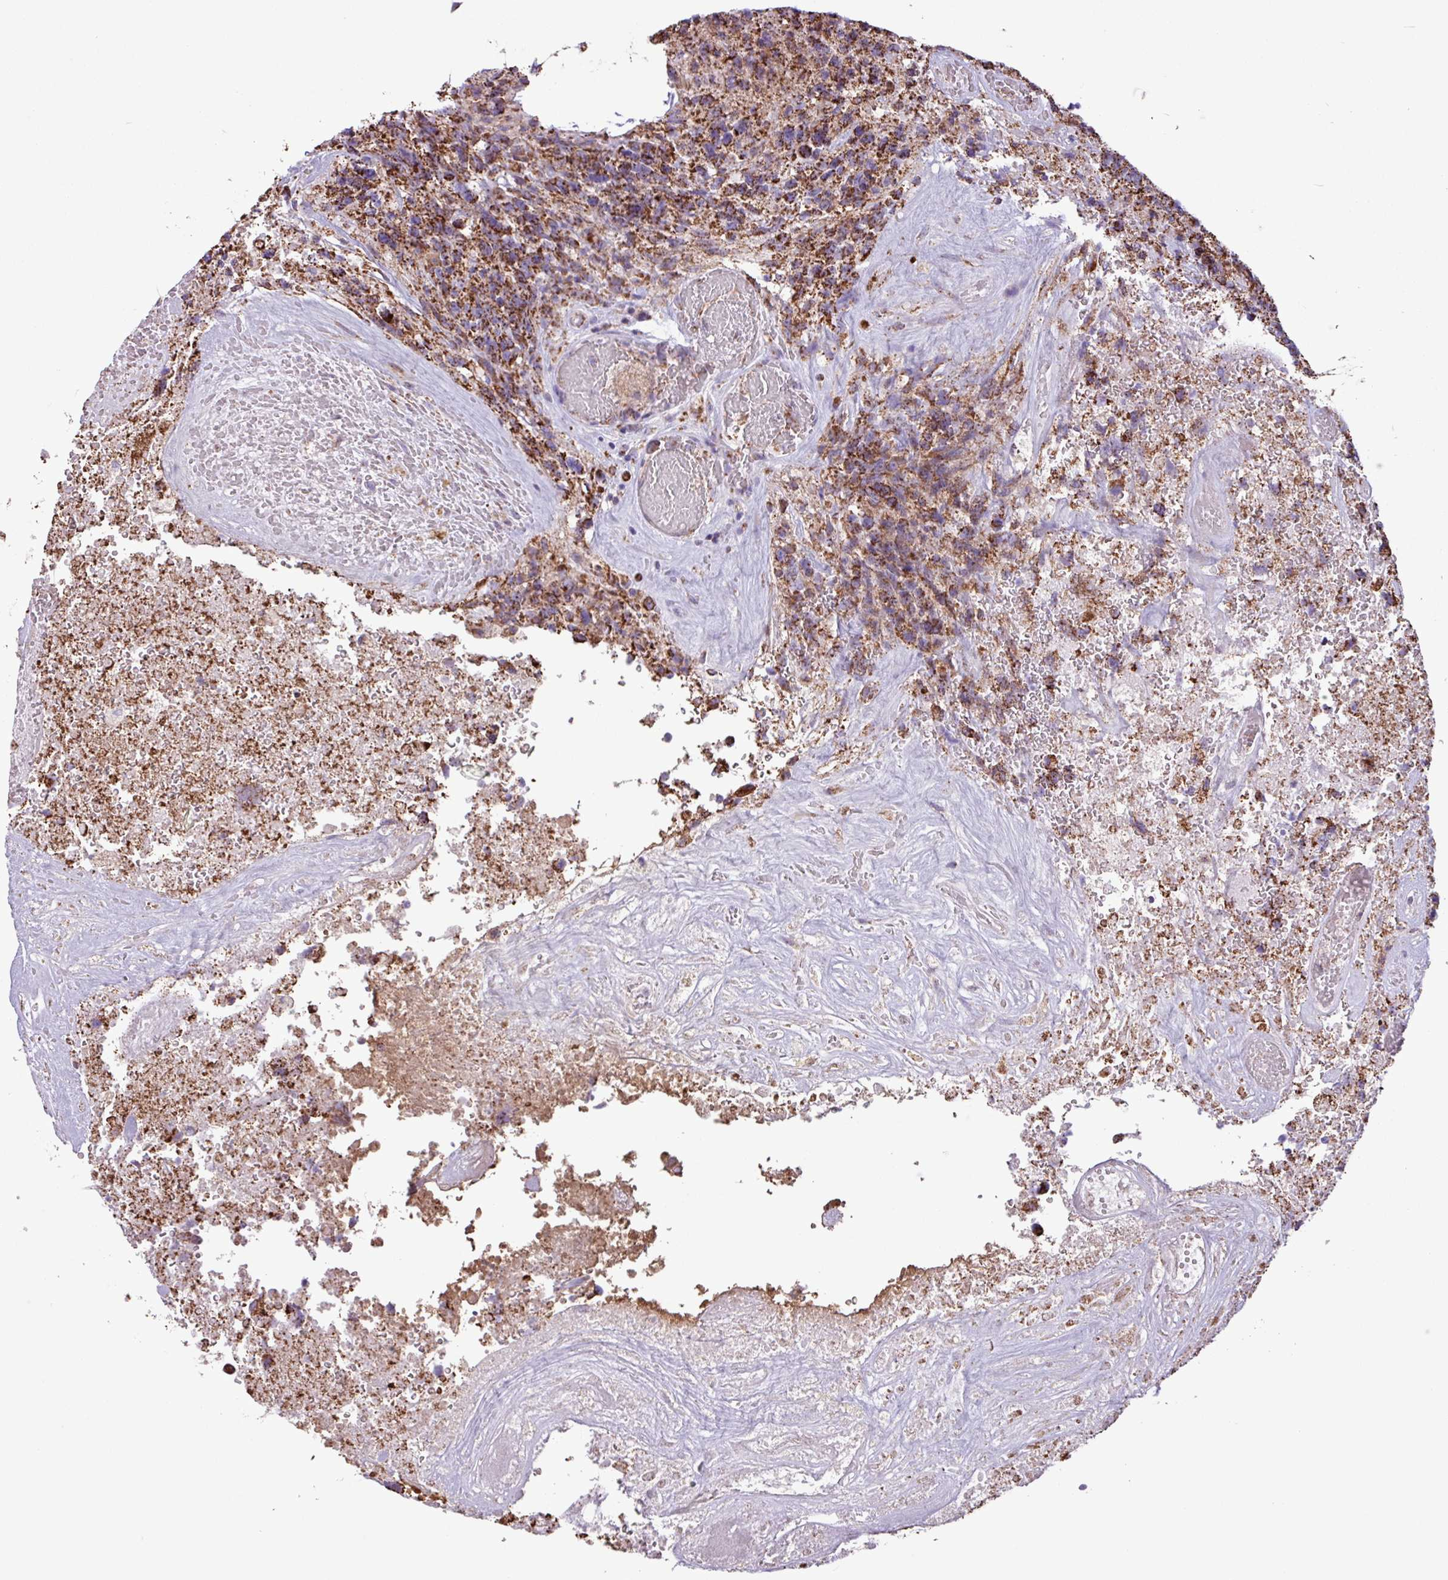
{"staining": {"intensity": "moderate", "quantity": ">75%", "location": "cytoplasmic/membranous"}, "tissue": "glioma", "cell_type": "Tumor cells", "image_type": "cancer", "snomed": [{"axis": "morphology", "description": "Glioma, malignant, High grade"}, {"axis": "topography", "description": "Brain"}], "caption": "Immunohistochemistry (DAB (3,3'-diaminobenzidine)) staining of high-grade glioma (malignant) displays moderate cytoplasmic/membranous protein positivity in about >75% of tumor cells. The staining was performed using DAB, with brown indicating positive protein expression. Nuclei are stained blue with hematoxylin.", "gene": "RTL3", "patient": {"sex": "male", "age": 69}}